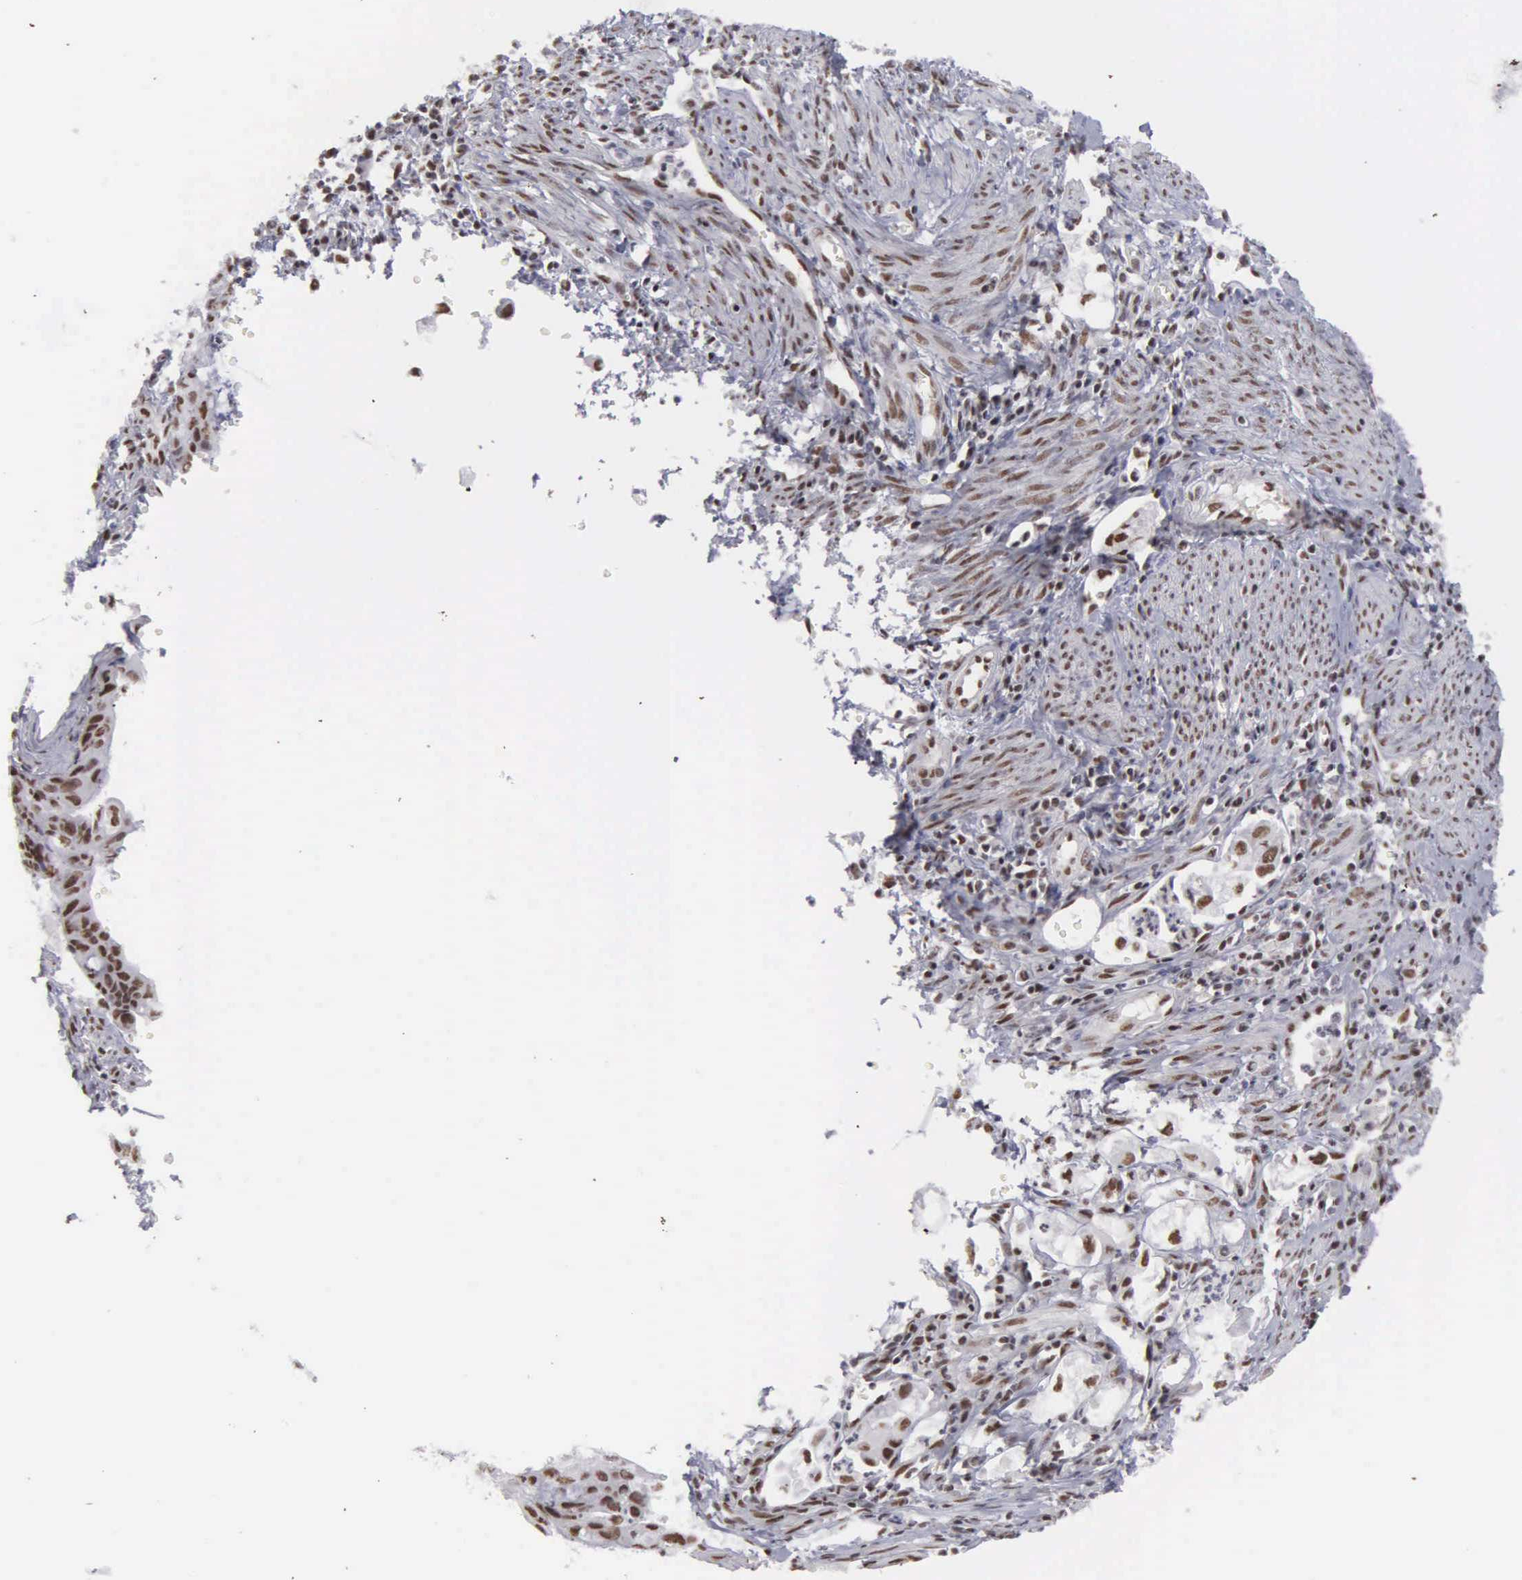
{"staining": {"intensity": "moderate", "quantity": "25%-75%", "location": "nuclear"}, "tissue": "endometrial cancer", "cell_type": "Tumor cells", "image_type": "cancer", "snomed": [{"axis": "morphology", "description": "Adenocarcinoma, NOS"}, {"axis": "topography", "description": "Endometrium"}], "caption": "About 25%-75% of tumor cells in endometrial adenocarcinoma demonstrate moderate nuclear protein expression as visualized by brown immunohistochemical staining.", "gene": "KIAA0586", "patient": {"sex": "female", "age": 75}}